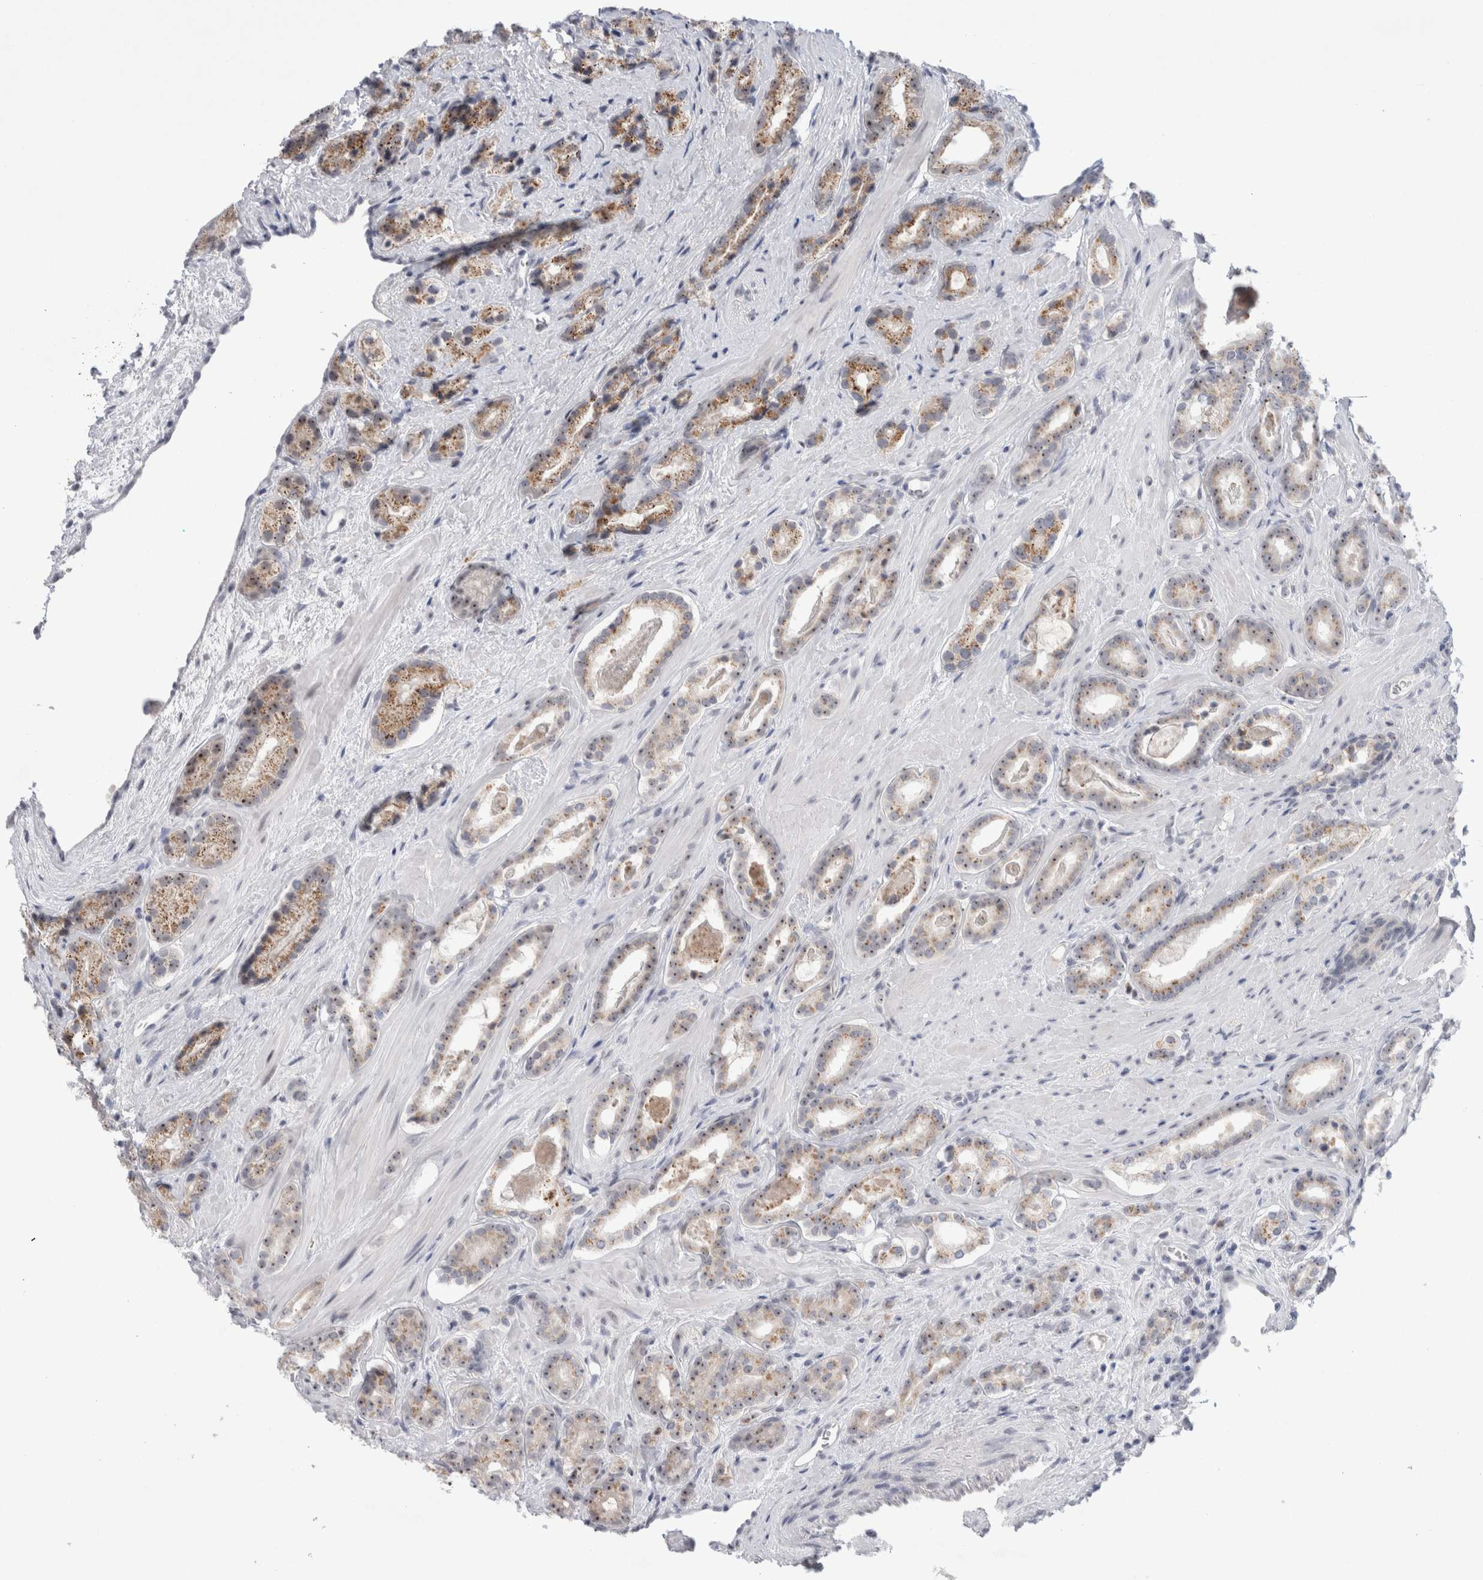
{"staining": {"intensity": "moderate", "quantity": "25%-75%", "location": "cytoplasmic/membranous,nuclear"}, "tissue": "prostate cancer", "cell_type": "Tumor cells", "image_type": "cancer", "snomed": [{"axis": "morphology", "description": "Adenocarcinoma, High grade"}, {"axis": "topography", "description": "Prostate"}], "caption": "Immunohistochemical staining of human prostate high-grade adenocarcinoma displays moderate cytoplasmic/membranous and nuclear protein expression in approximately 25%-75% of tumor cells.", "gene": "CERS5", "patient": {"sex": "male", "age": 71}}